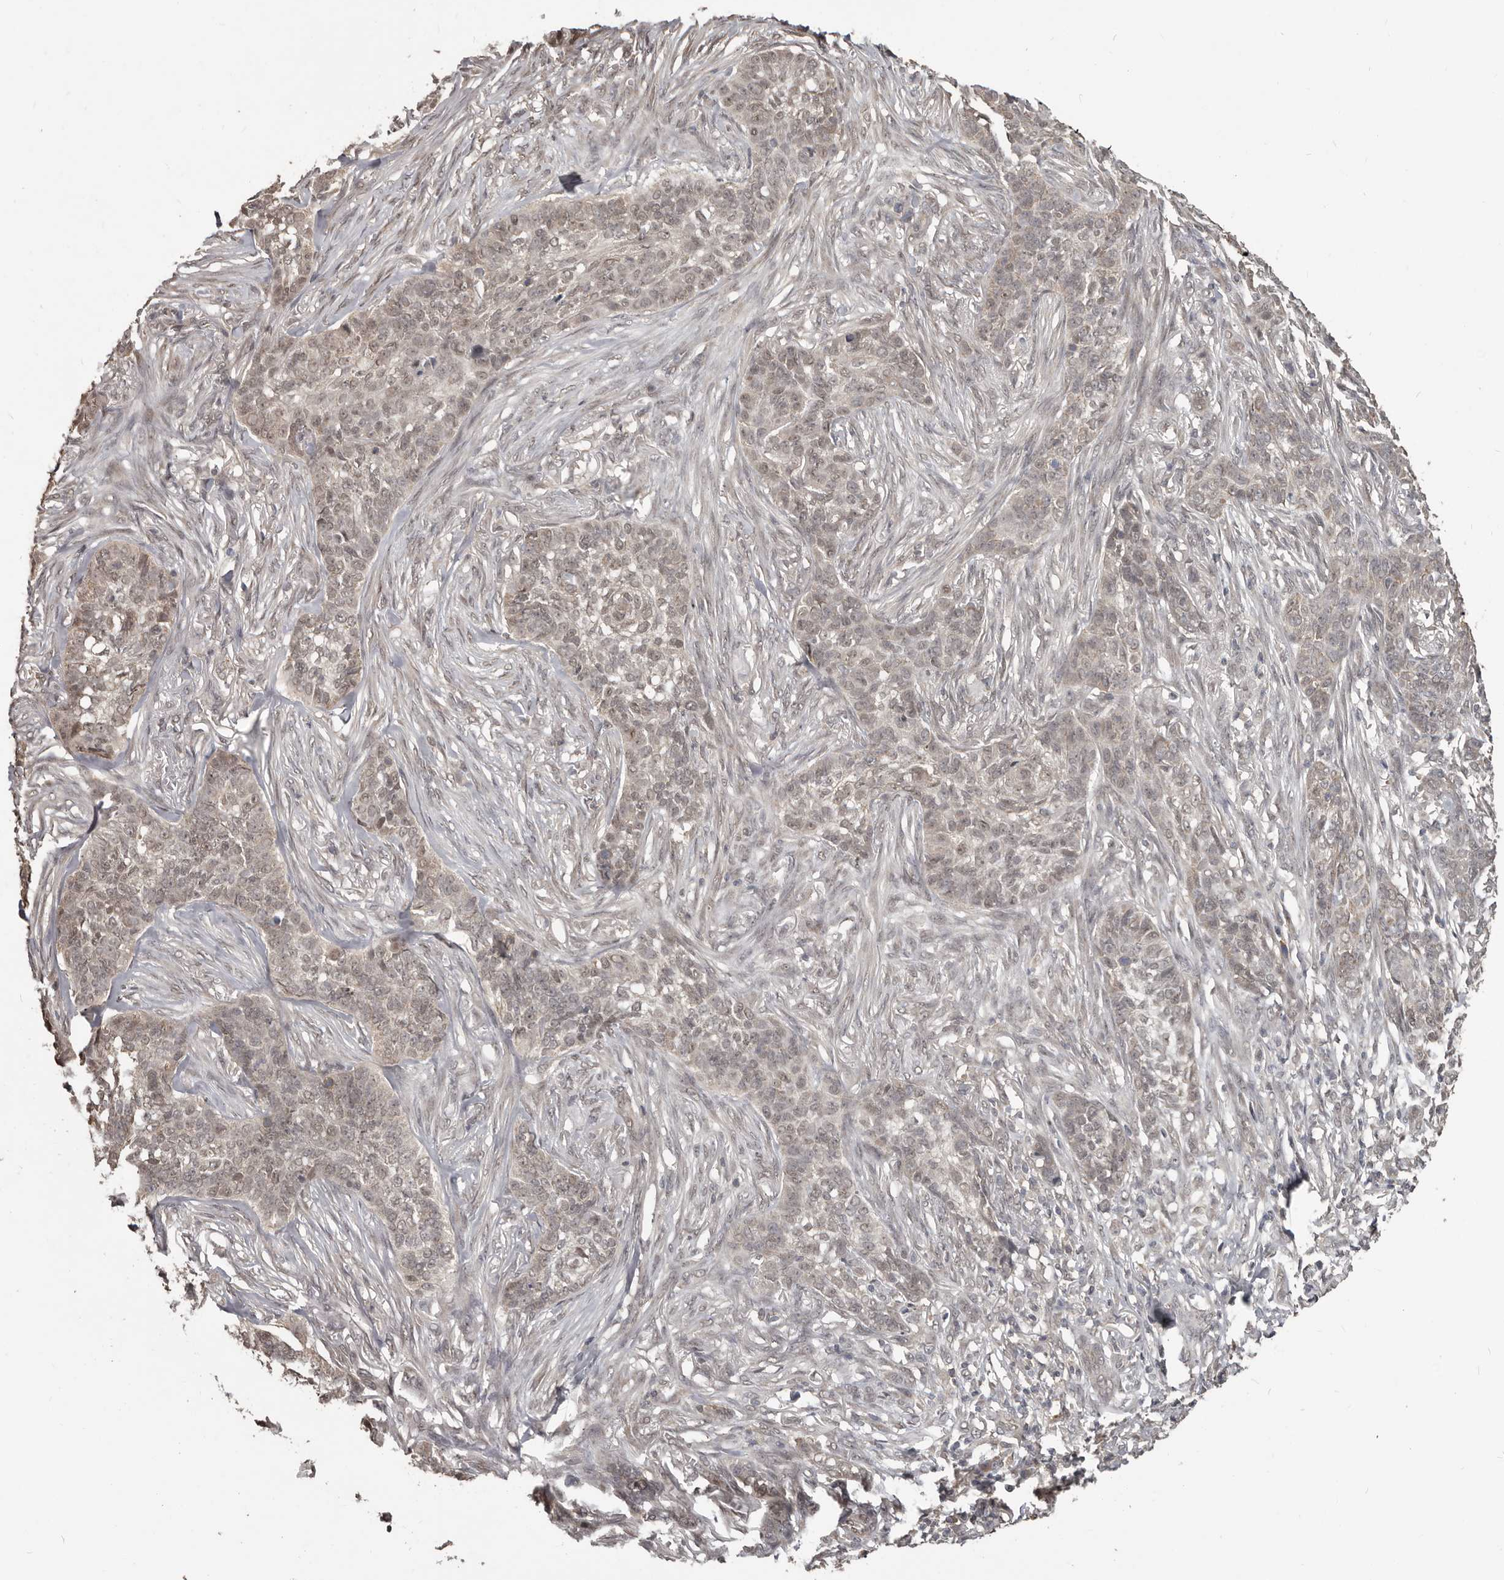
{"staining": {"intensity": "weak", "quantity": ">75%", "location": "nuclear"}, "tissue": "skin cancer", "cell_type": "Tumor cells", "image_type": "cancer", "snomed": [{"axis": "morphology", "description": "Basal cell carcinoma"}, {"axis": "topography", "description": "Skin"}], "caption": "A low amount of weak nuclear expression is appreciated in about >75% of tumor cells in basal cell carcinoma (skin) tissue.", "gene": "ZFP14", "patient": {"sex": "male", "age": 85}}